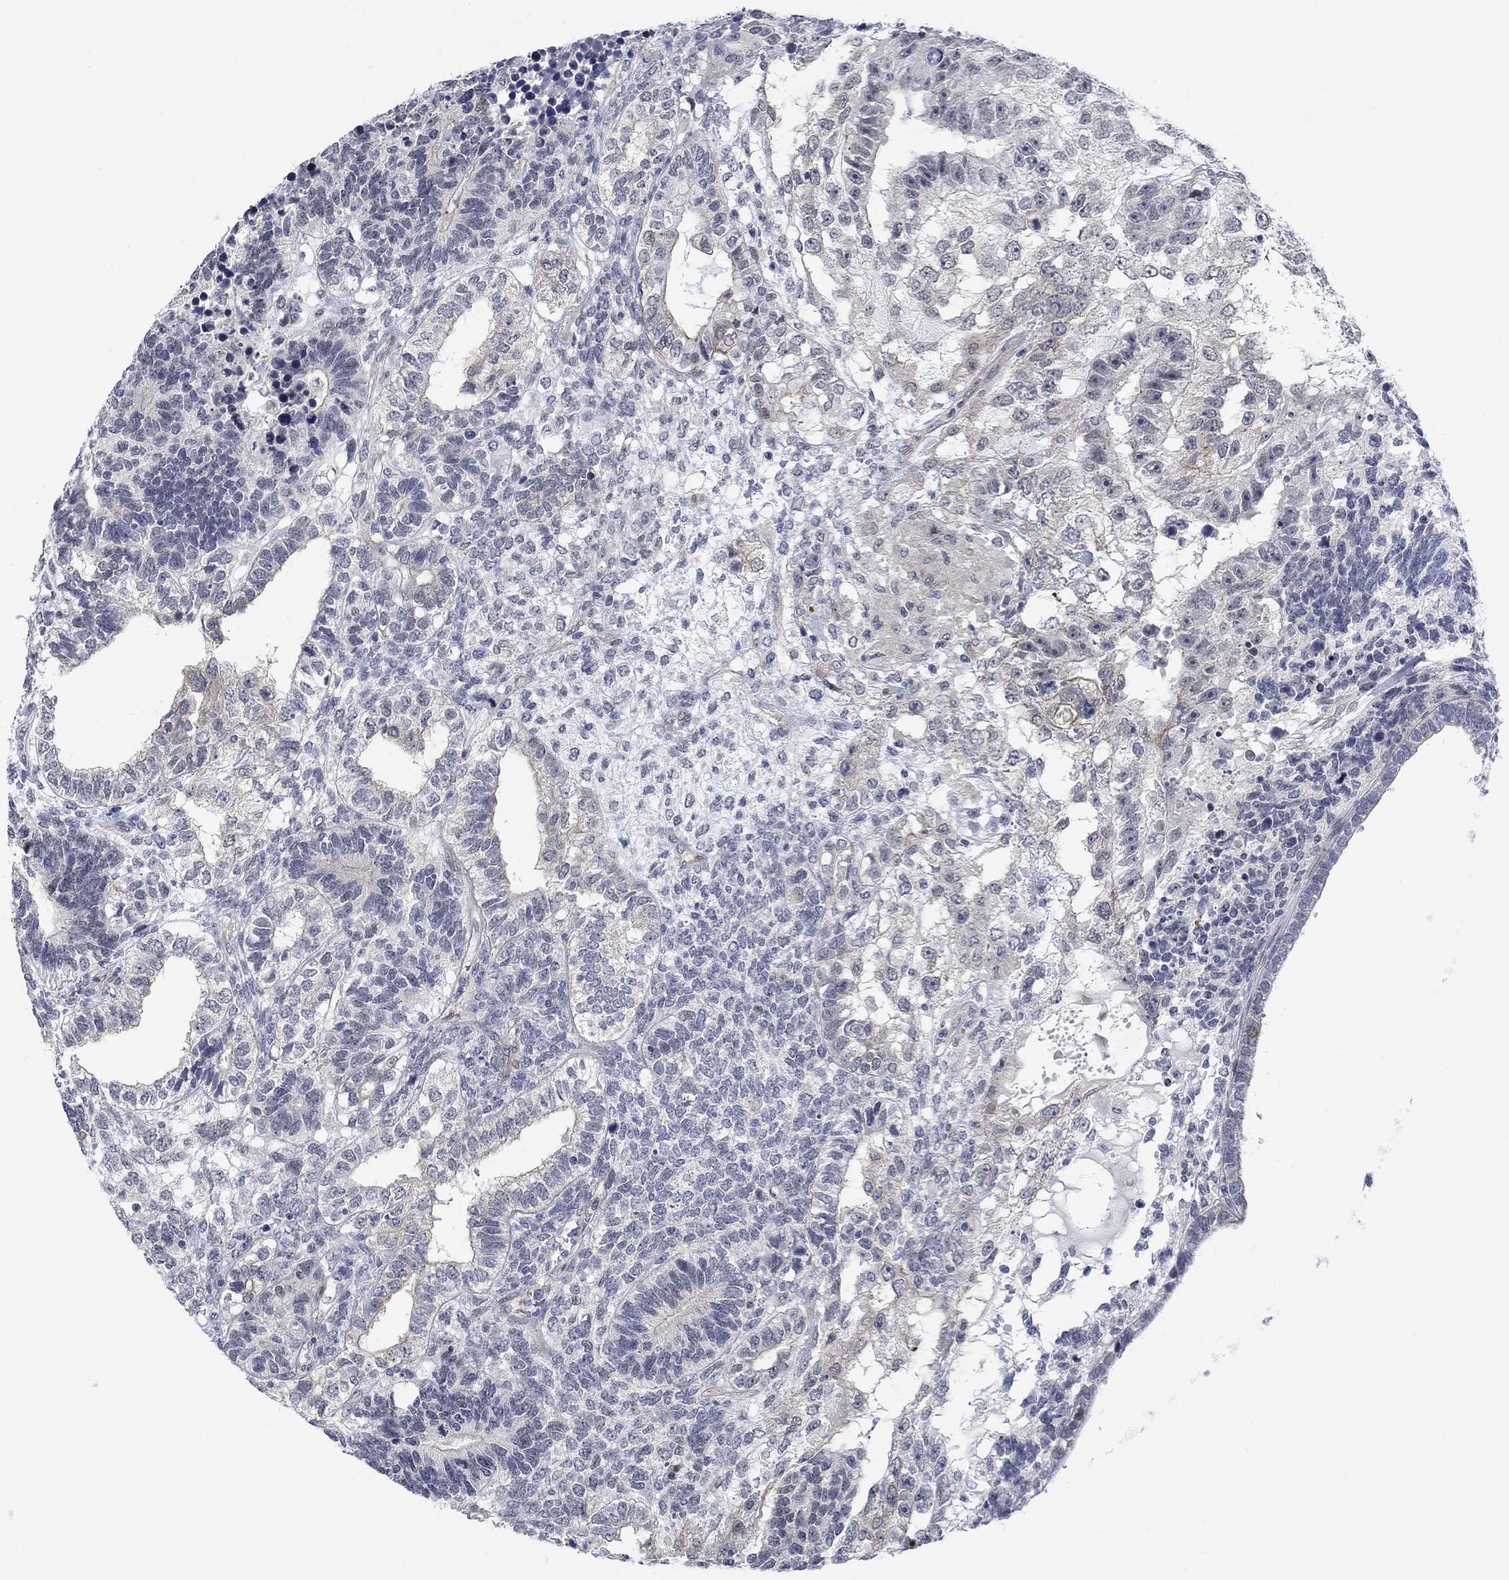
{"staining": {"intensity": "negative", "quantity": "none", "location": "none"}, "tissue": "testis cancer", "cell_type": "Tumor cells", "image_type": "cancer", "snomed": [{"axis": "morphology", "description": "Seminoma, NOS"}, {"axis": "morphology", "description": "Carcinoma, Embryonal, NOS"}, {"axis": "topography", "description": "Testis"}], "caption": "Immunohistochemistry histopathology image of neoplastic tissue: human seminoma (testis) stained with DAB (3,3'-diaminobenzidine) reveals no significant protein staining in tumor cells.", "gene": "KCNH8", "patient": {"sex": "male", "age": 41}}